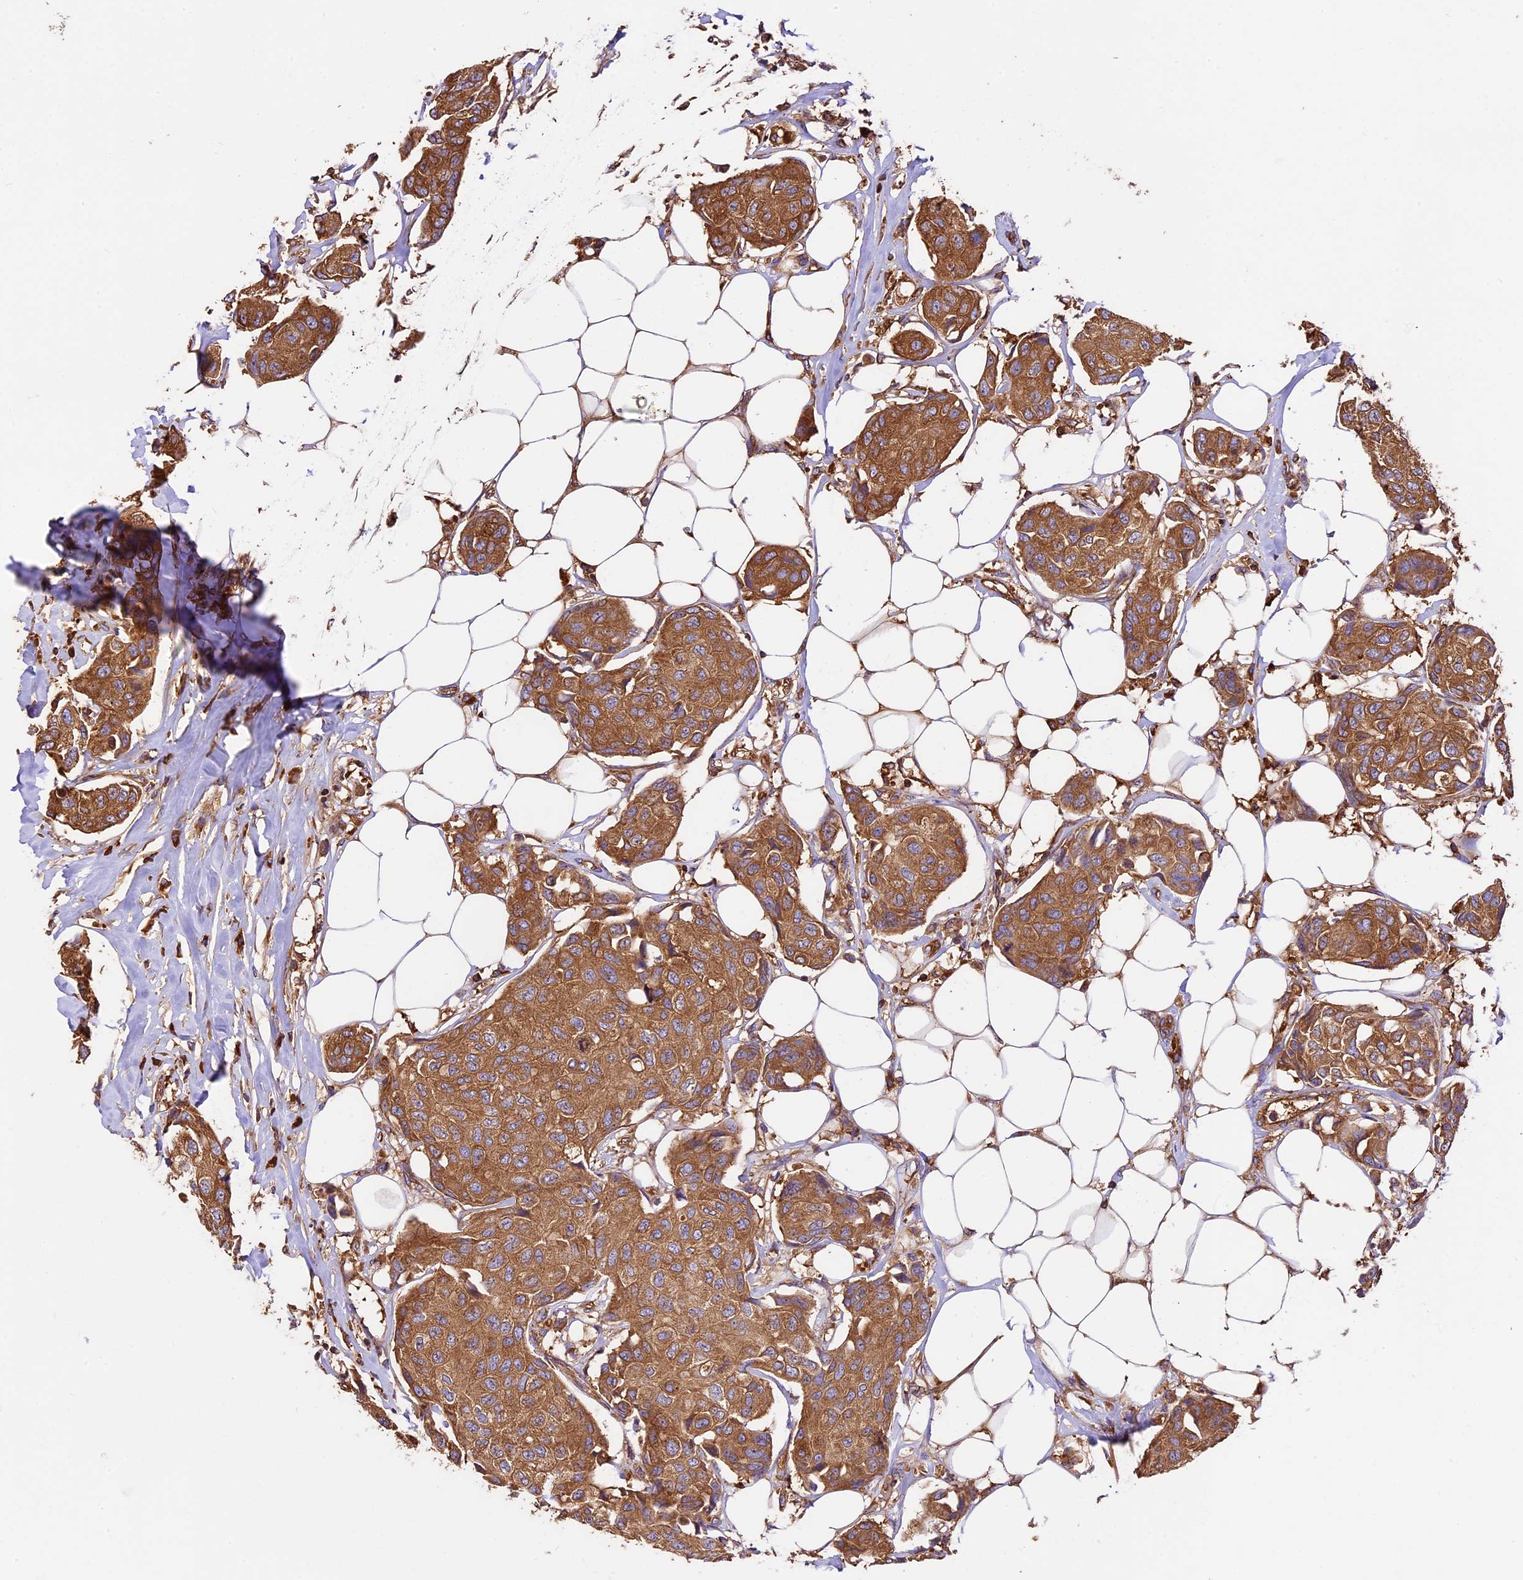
{"staining": {"intensity": "moderate", "quantity": ">75%", "location": "cytoplasmic/membranous"}, "tissue": "breast cancer", "cell_type": "Tumor cells", "image_type": "cancer", "snomed": [{"axis": "morphology", "description": "Duct carcinoma"}, {"axis": "topography", "description": "Breast"}], "caption": "Tumor cells reveal medium levels of moderate cytoplasmic/membranous expression in approximately >75% of cells in human intraductal carcinoma (breast).", "gene": "KARS1", "patient": {"sex": "female", "age": 80}}